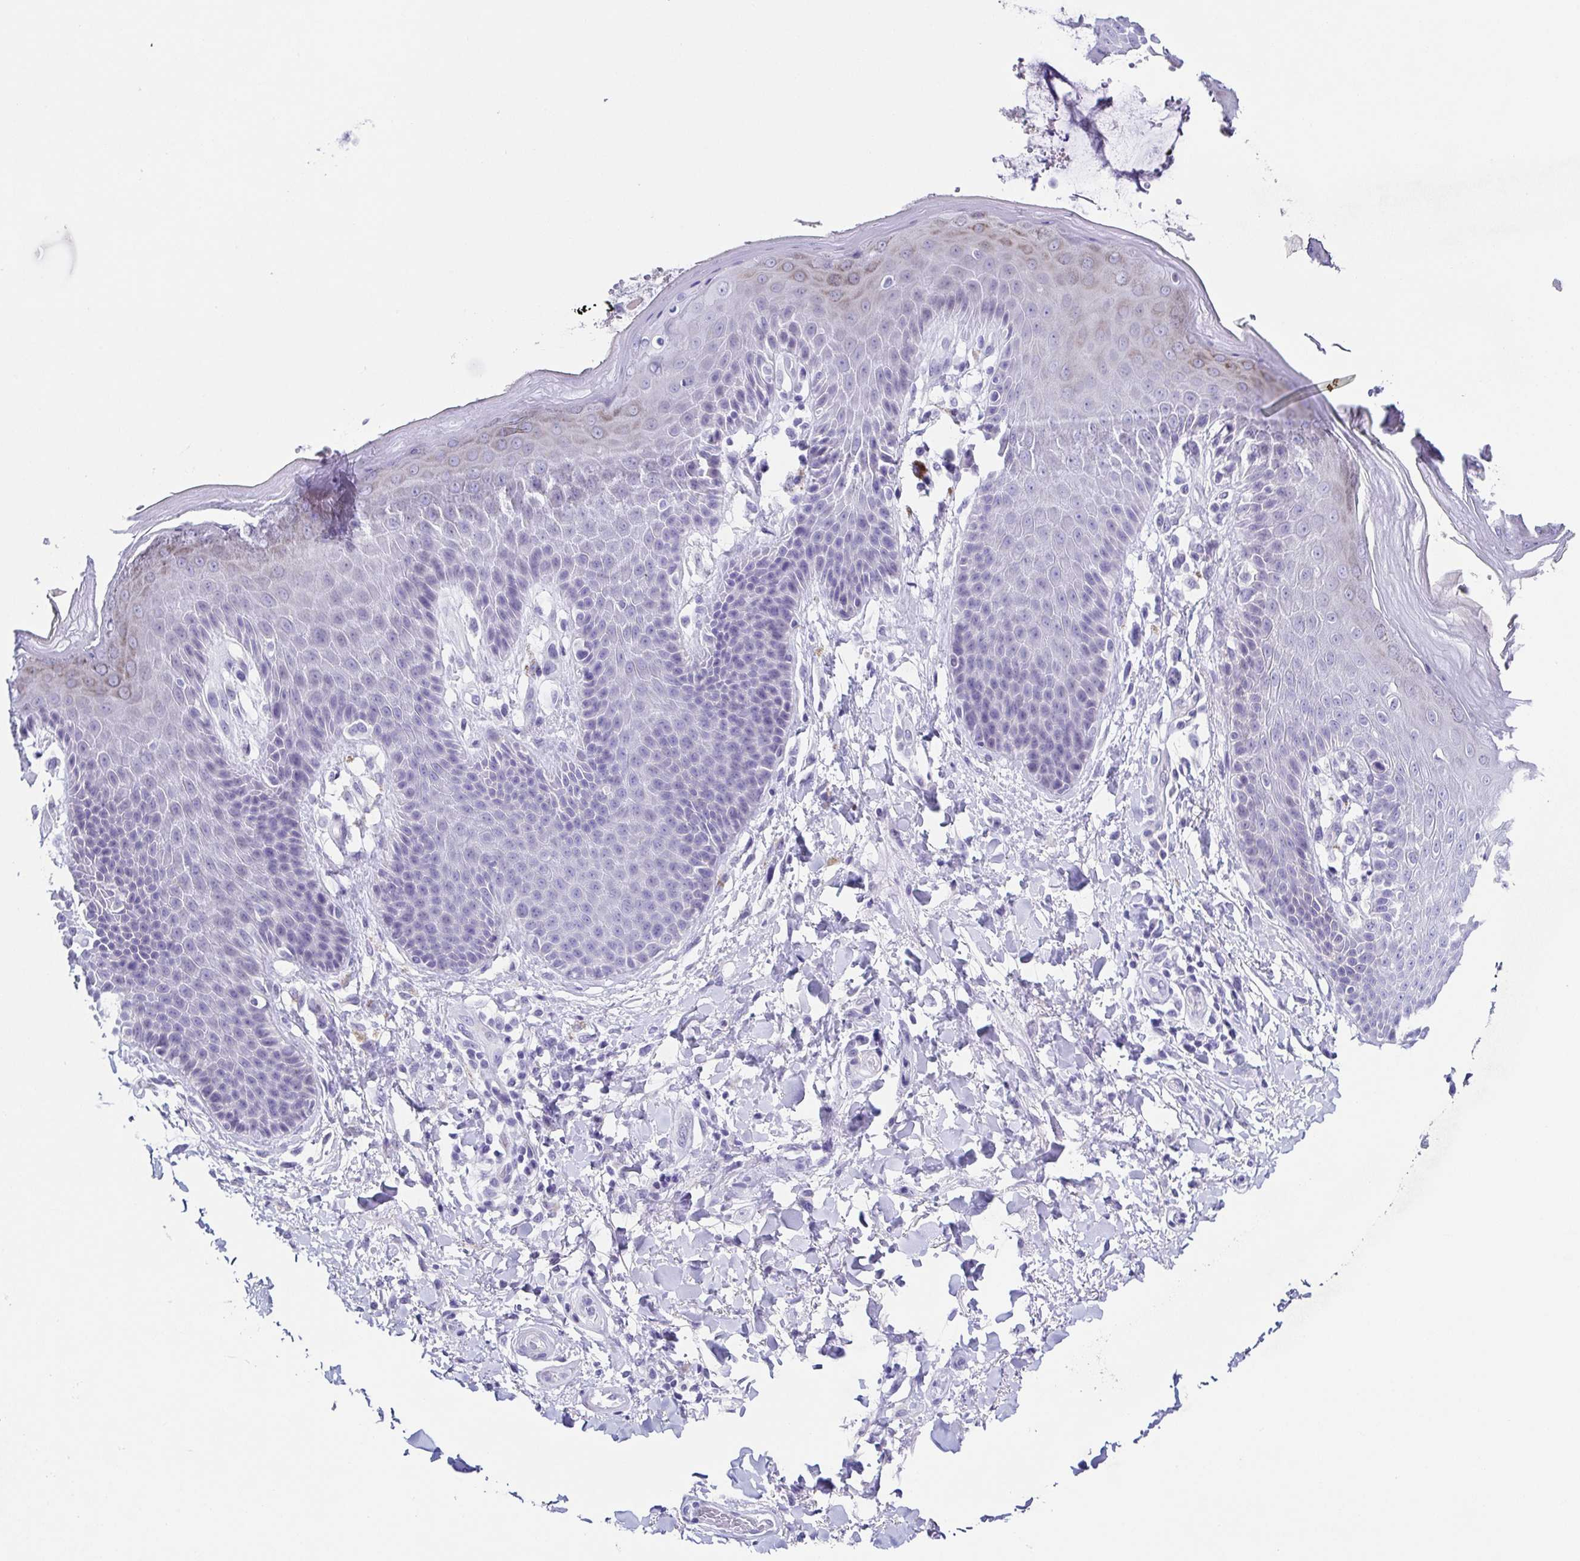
{"staining": {"intensity": "negative", "quantity": "none", "location": "none"}, "tissue": "skin", "cell_type": "Epidermal cells", "image_type": "normal", "snomed": [{"axis": "morphology", "description": "Normal tissue, NOS"}, {"axis": "topography", "description": "Anal"}, {"axis": "topography", "description": "Peripheral nerve tissue"}], "caption": "Immunohistochemistry histopathology image of unremarkable skin stained for a protein (brown), which exhibits no expression in epidermal cells. (Stains: DAB immunohistochemistry (IHC) with hematoxylin counter stain, Microscopy: brightfield microscopy at high magnification).", "gene": "TNNT2", "patient": {"sex": "male", "age": 51}}